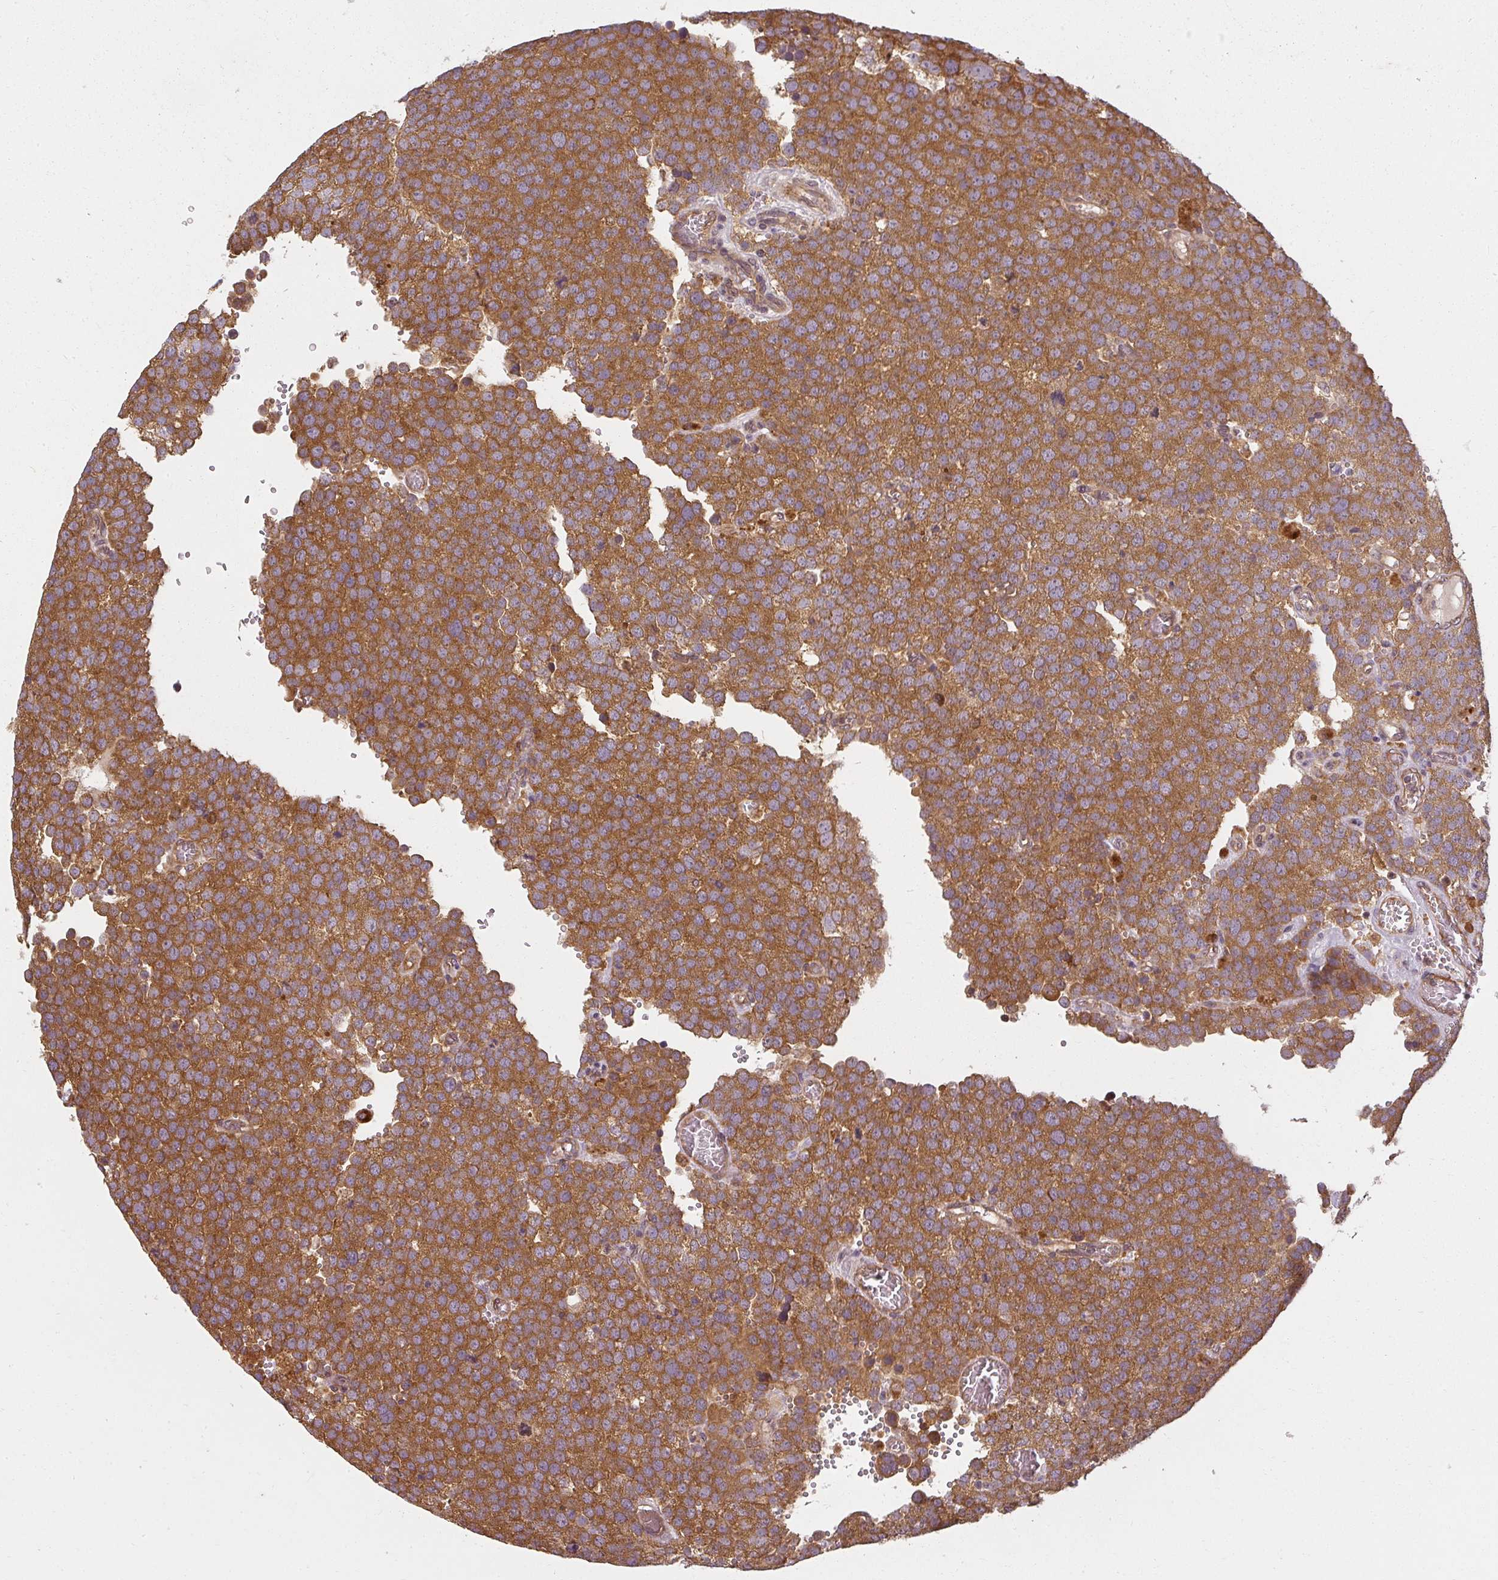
{"staining": {"intensity": "strong", "quantity": ">75%", "location": "cytoplasmic/membranous"}, "tissue": "testis cancer", "cell_type": "Tumor cells", "image_type": "cancer", "snomed": [{"axis": "morphology", "description": "Normal tissue, NOS"}, {"axis": "morphology", "description": "Seminoma, NOS"}, {"axis": "topography", "description": "Testis"}], "caption": "This photomicrograph shows immunohistochemistry (IHC) staining of testis cancer, with high strong cytoplasmic/membranous staining in about >75% of tumor cells.", "gene": "RPL24", "patient": {"sex": "male", "age": 71}}